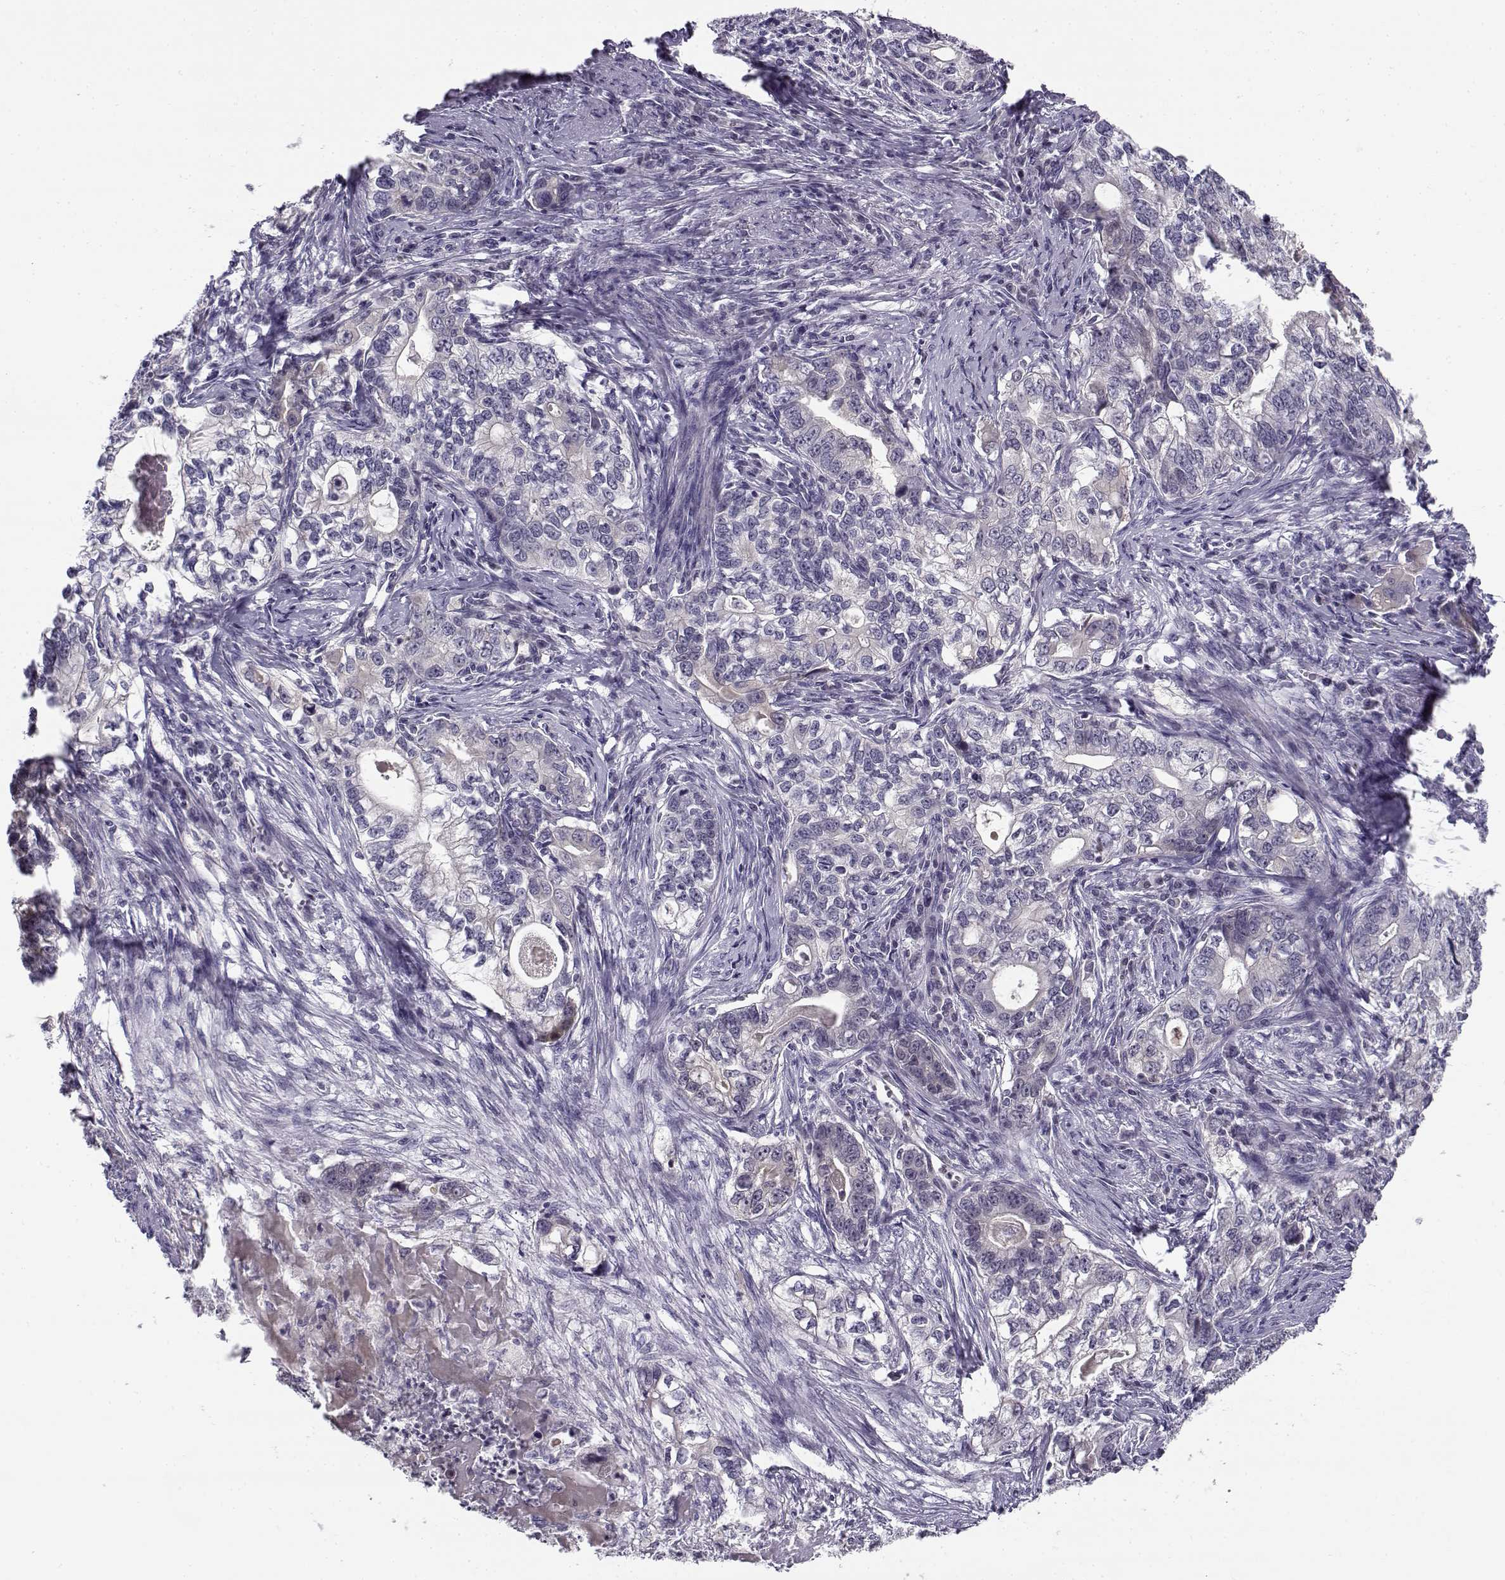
{"staining": {"intensity": "negative", "quantity": "none", "location": "none"}, "tissue": "stomach cancer", "cell_type": "Tumor cells", "image_type": "cancer", "snomed": [{"axis": "morphology", "description": "Adenocarcinoma, NOS"}, {"axis": "topography", "description": "Stomach, lower"}], "caption": "Tumor cells are negative for brown protein staining in stomach cancer.", "gene": "DDX25", "patient": {"sex": "female", "age": 72}}